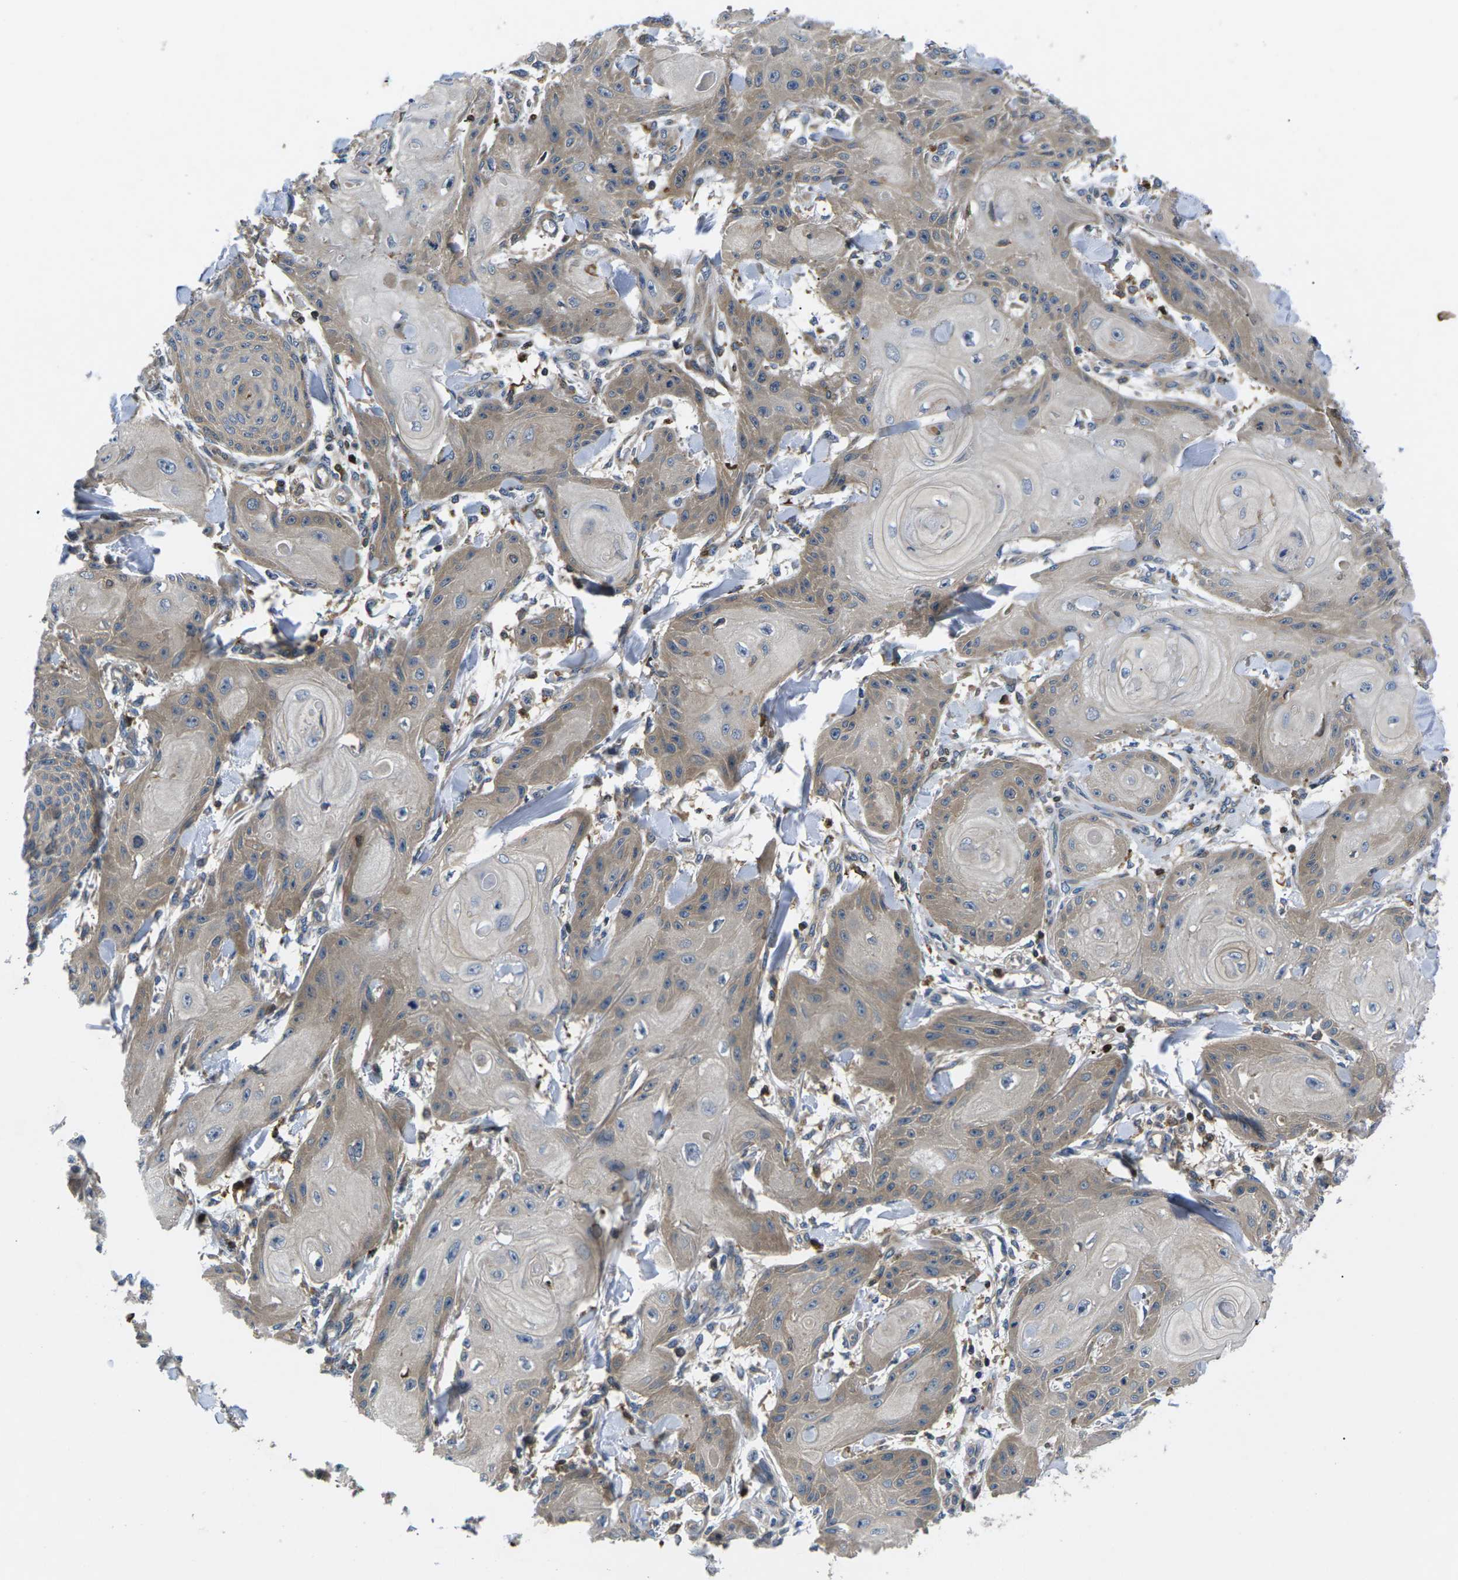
{"staining": {"intensity": "weak", "quantity": ">75%", "location": "cytoplasmic/membranous"}, "tissue": "skin cancer", "cell_type": "Tumor cells", "image_type": "cancer", "snomed": [{"axis": "morphology", "description": "Squamous cell carcinoma, NOS"}, {"axis": "topography", "description": "Skin"}], "caption": "A micrograph showing weak cytoplasmic/membranous expression in approximately >75% of tumor cells in squamous cell carcinoma (skin), as visualized by brown immunohistochemical staining.", "gene": "PLCE1", "patient": {"sex": "male", "age": 74}}